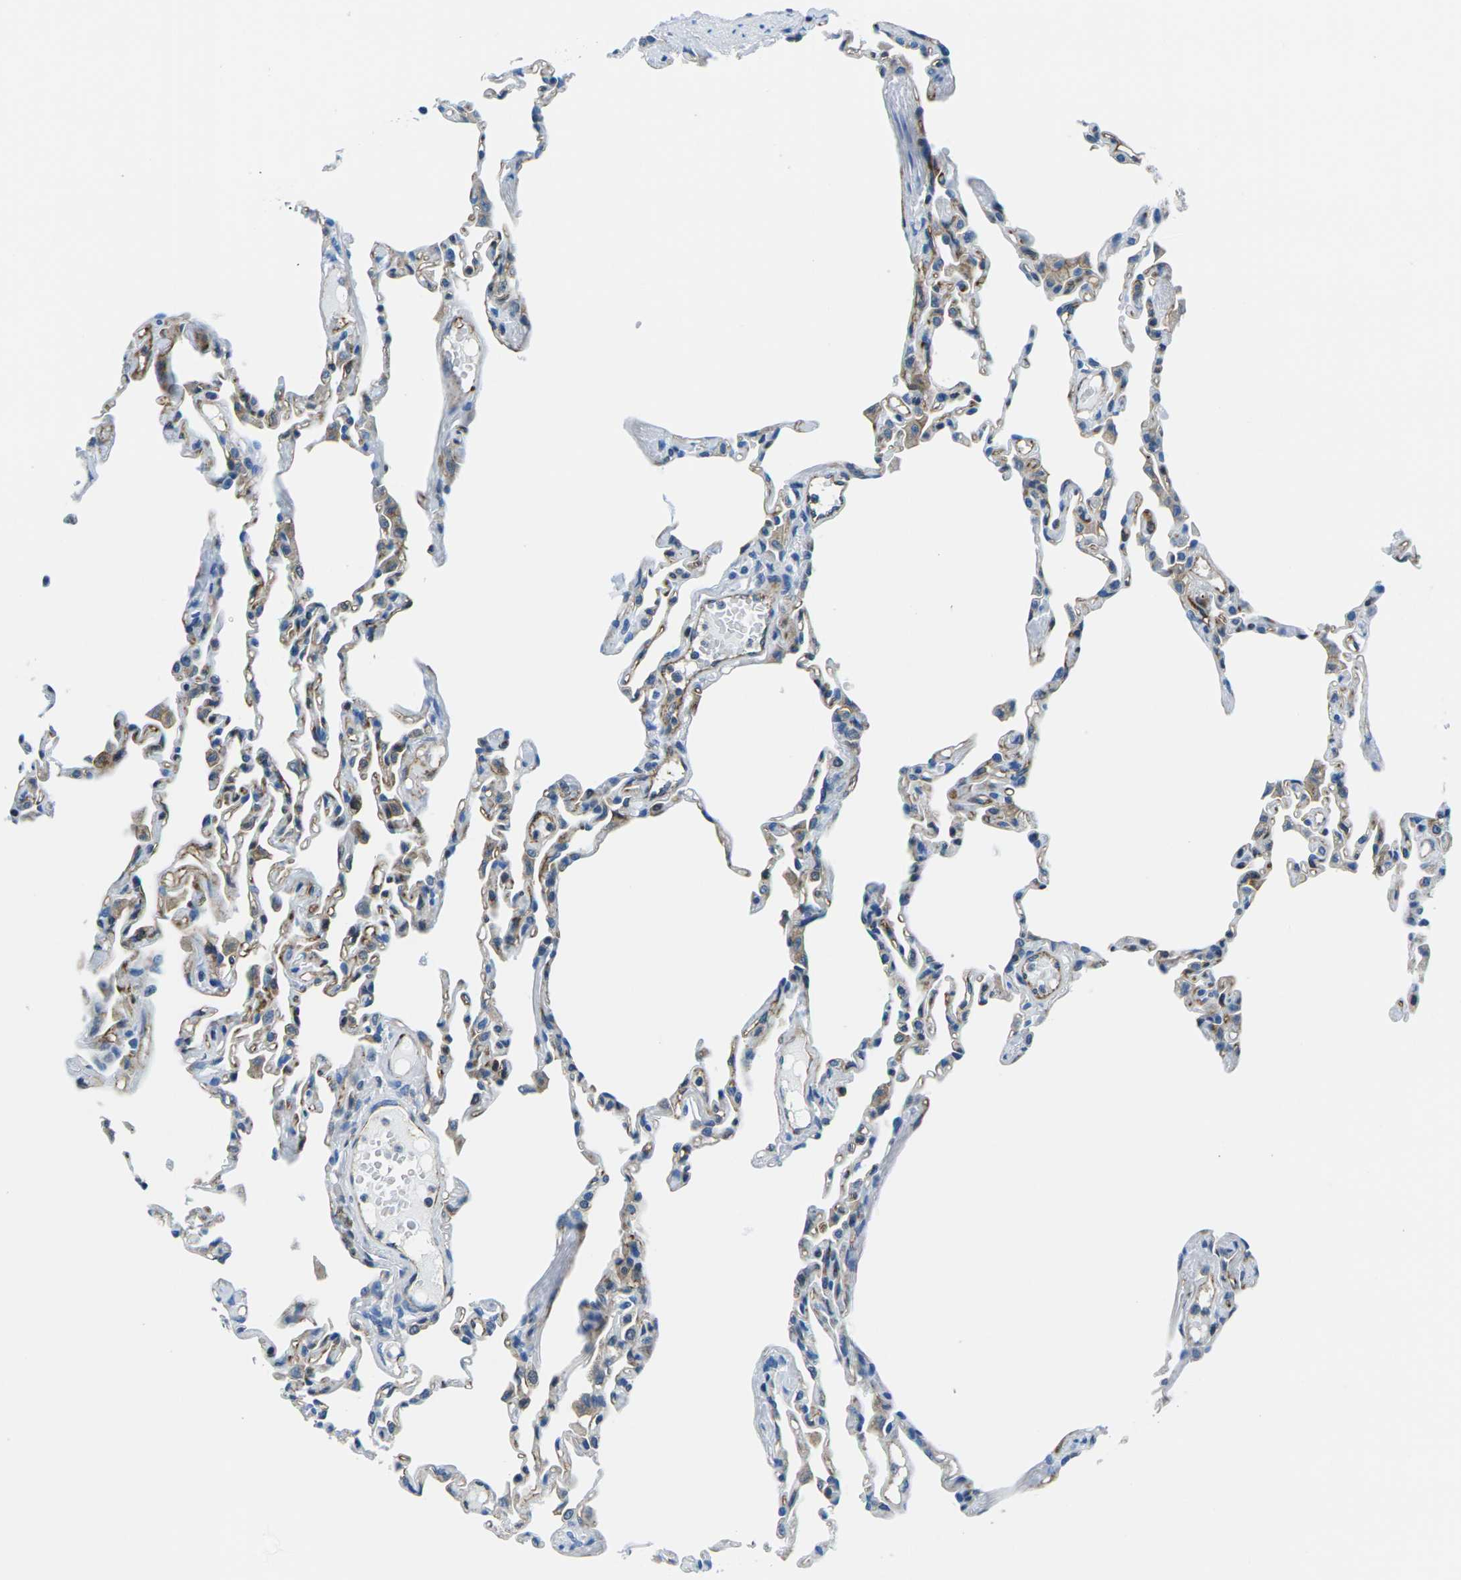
{"staining": {"intensity": "weak", "quantity": "25%-75%", "location": "cytoplasmic/membranous"}, "tissue": "lung", "cell_type": "Alveolar cells", "image_type": "normal", "snomed": [{"axis": "morphology", "description": "Normal tissue, NOS"}, {"axis": "topography", "description": "Lung"}], "caption": "Approximately 25%-75% of alveolar cells in benign lung demonstrate weak cytoplasmic/membranous protein staining as visualized by brown immunohistochemical staining.", "gene": "SOCS4", "patient": {"sex": "female", "age": 49}}